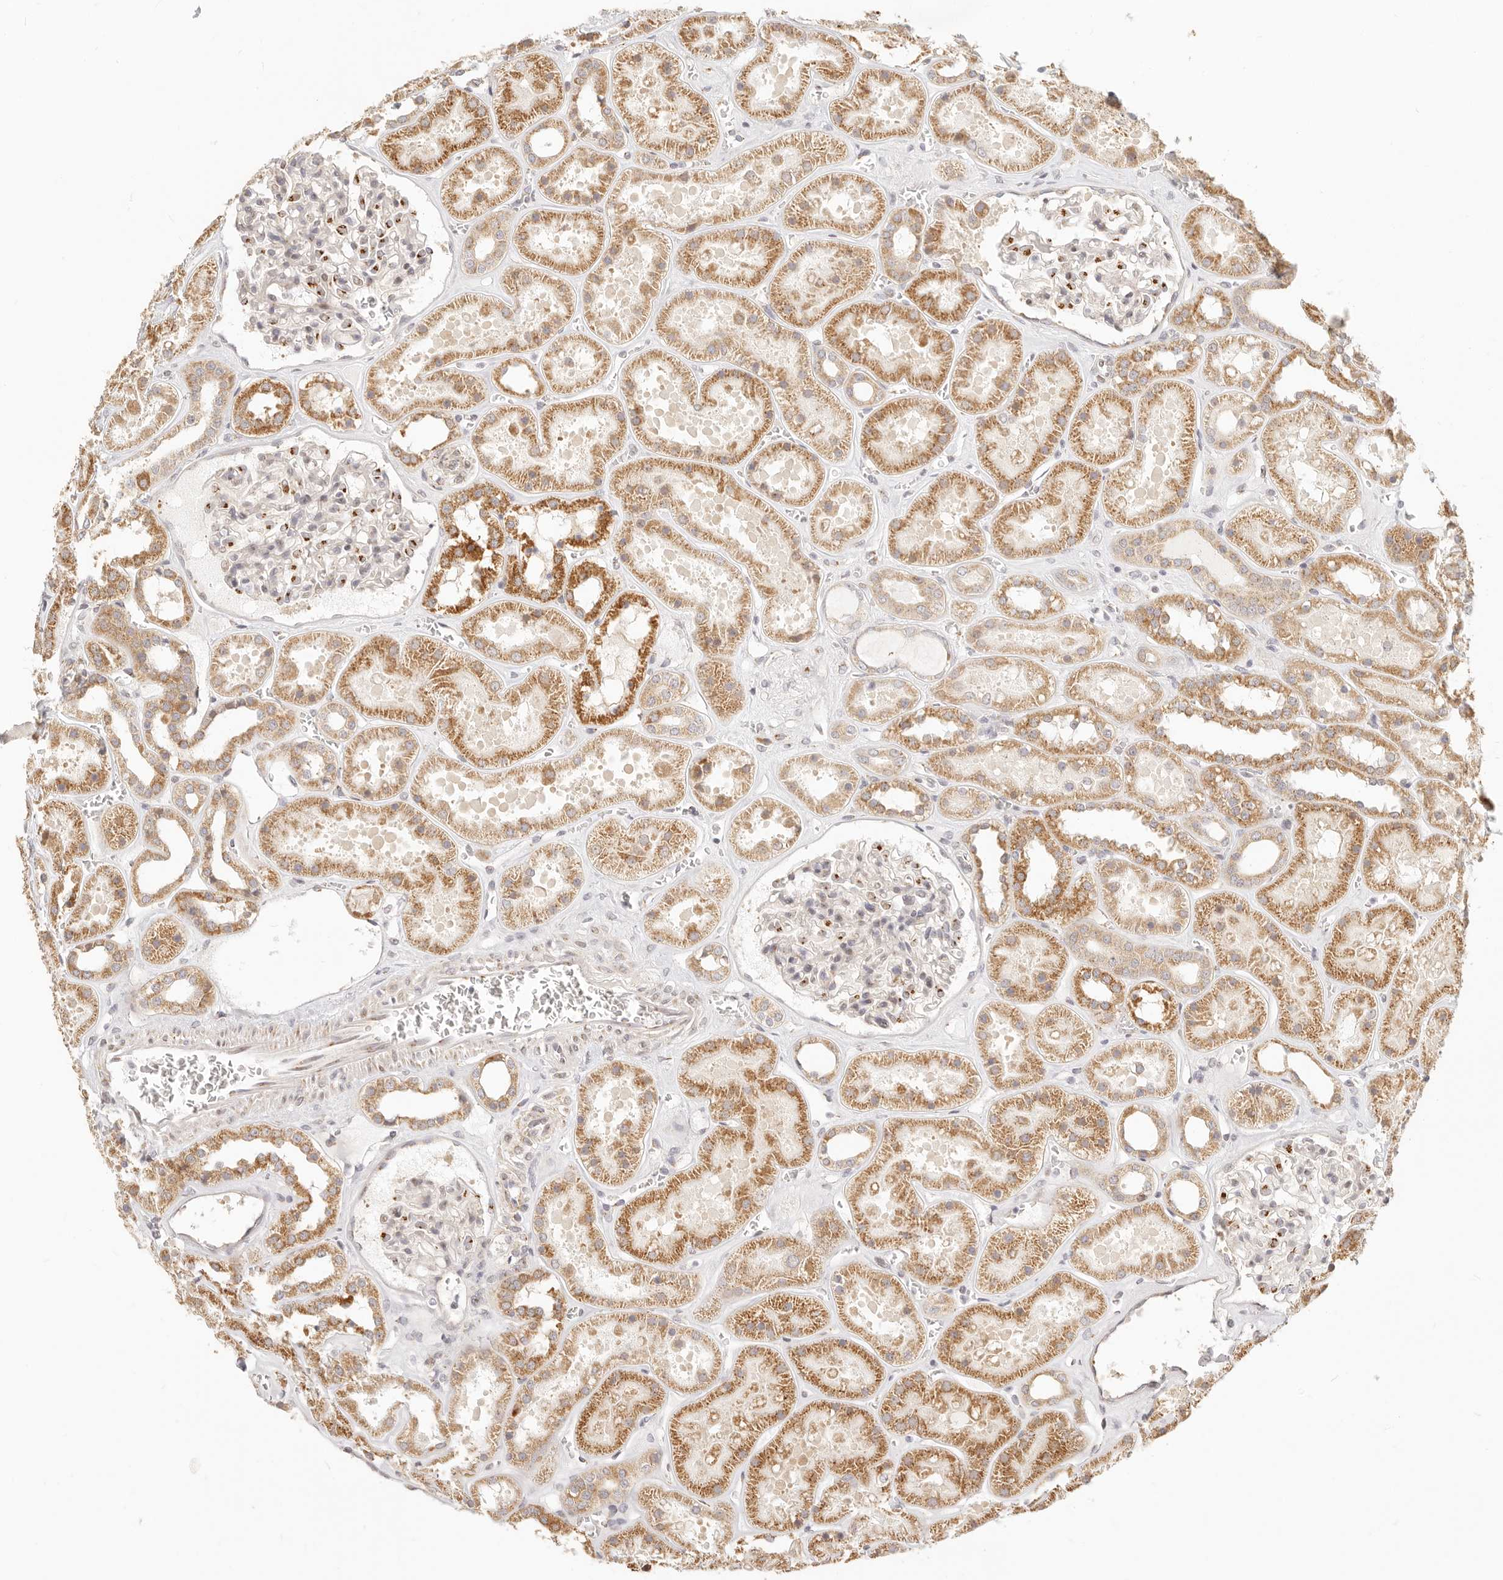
{"staining": {"intensity": "strong", "quantity": "<25%", "location": "cytoplasmic/membranous"}, "tissue": "kidney", "cell_type": "Cells in glomeruli", "image_type": "normal", "snomed": [{"axis": "morphology", "description": "Normal tissue, NOS"}, {"axis": "topography", "description": "Kidney"}], "caption": "Immunohistochemical staining of benign kidney exhibits medium levels of strong cytoplasmic/membranous expression in approximately <25% of cells in glomeruli. Nuclei are stained in blue.", "gene": "FAM20B", "patient": {"sex": "female", "age": 41}}